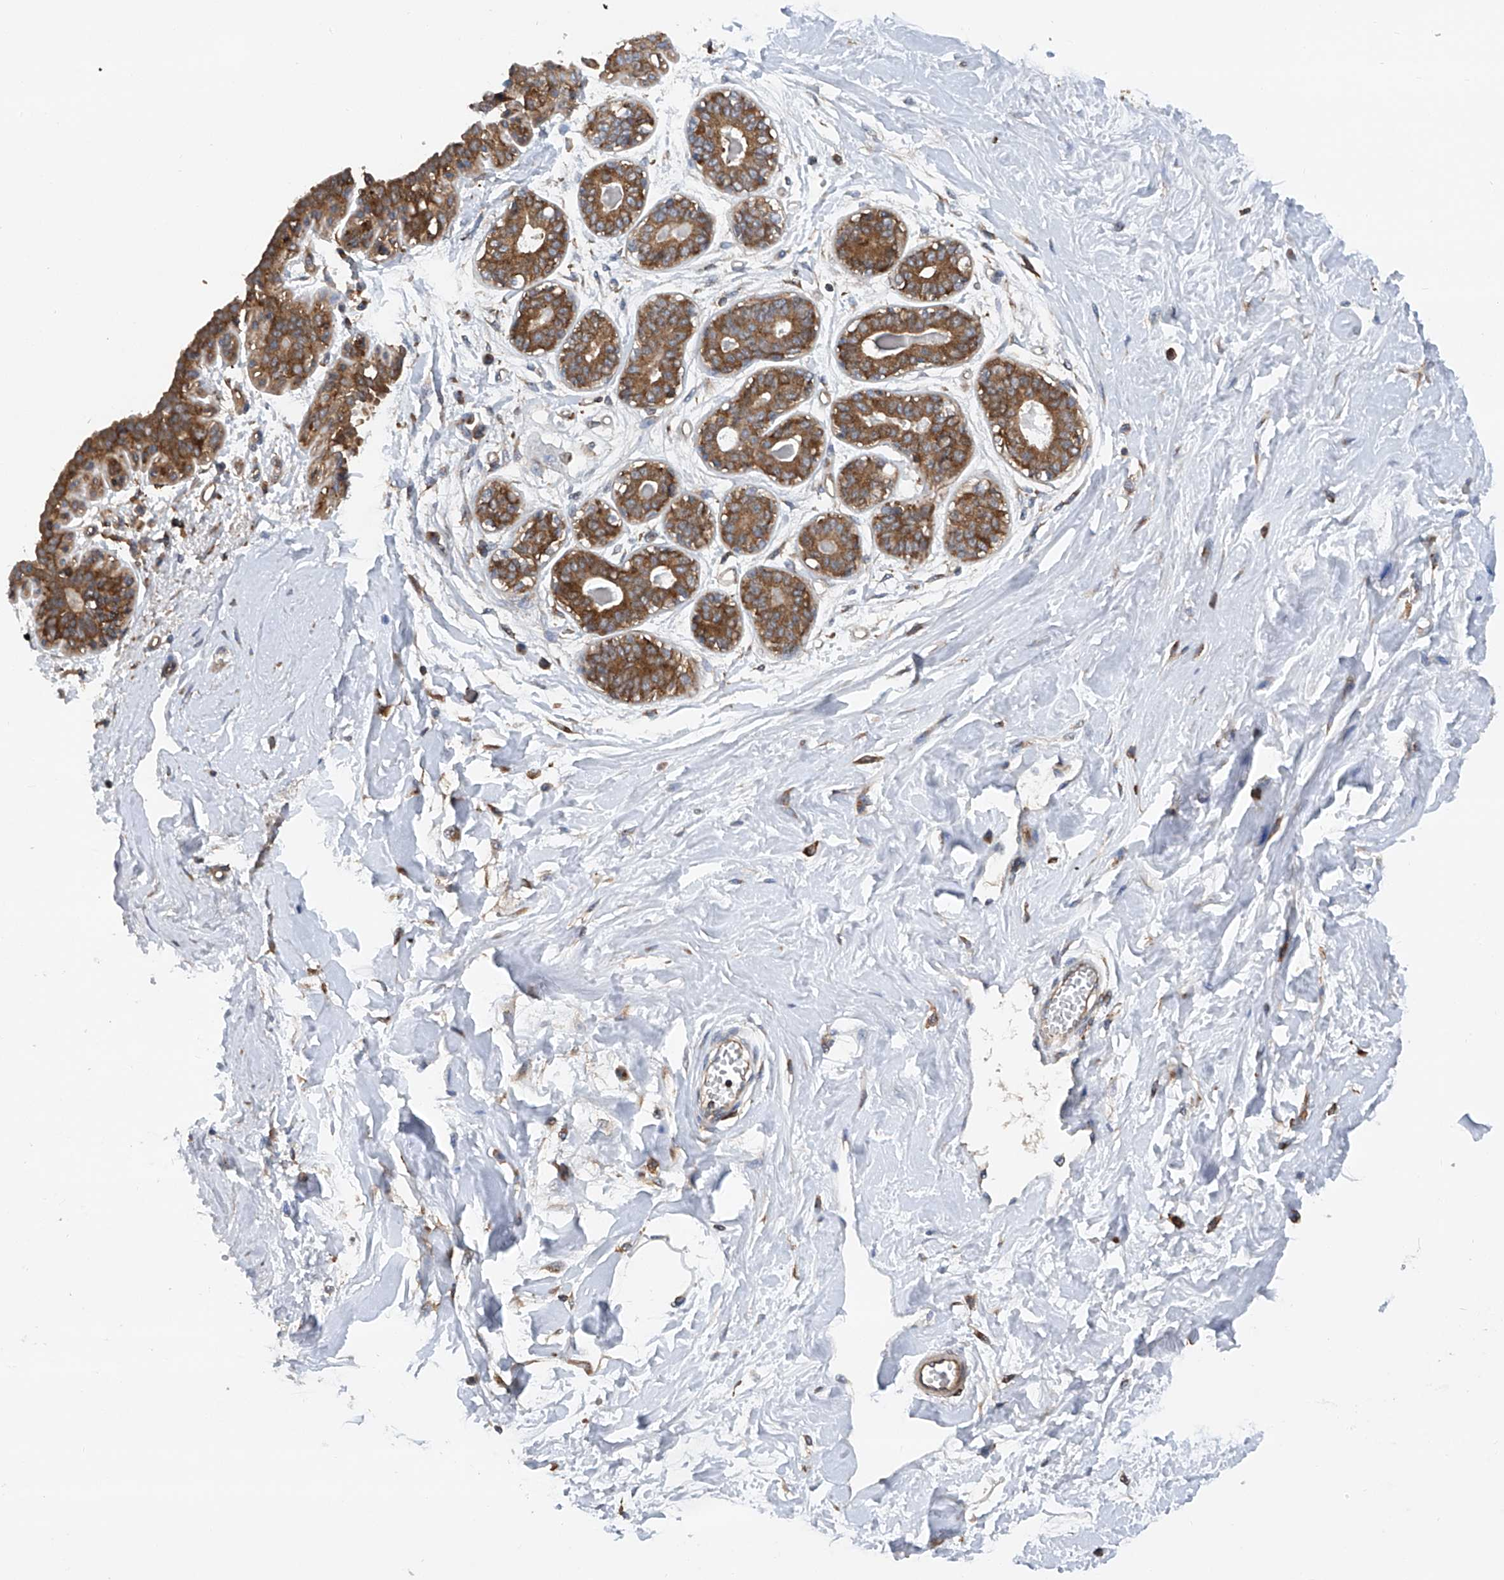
{"staining": {"intensity": "negative", "quantity": "none", "location": "none"}, "tissue": "breast", "cell_type": "Adipocytes", "image_type": "normal", "snomed": [{"axis": "morphology", "description": "Normal tissue, NOS"}, {"axis": "topography", "description": "Breast"}], "caption": "Immunohistochemical staining of benign human breast displays no significant staining in adipocytes. (DAB immunohistochemistry visualized using brightfield microscopy, high magnification).", "gene": "SMAP1", "patient": {"sex": "female", "age": 45}}